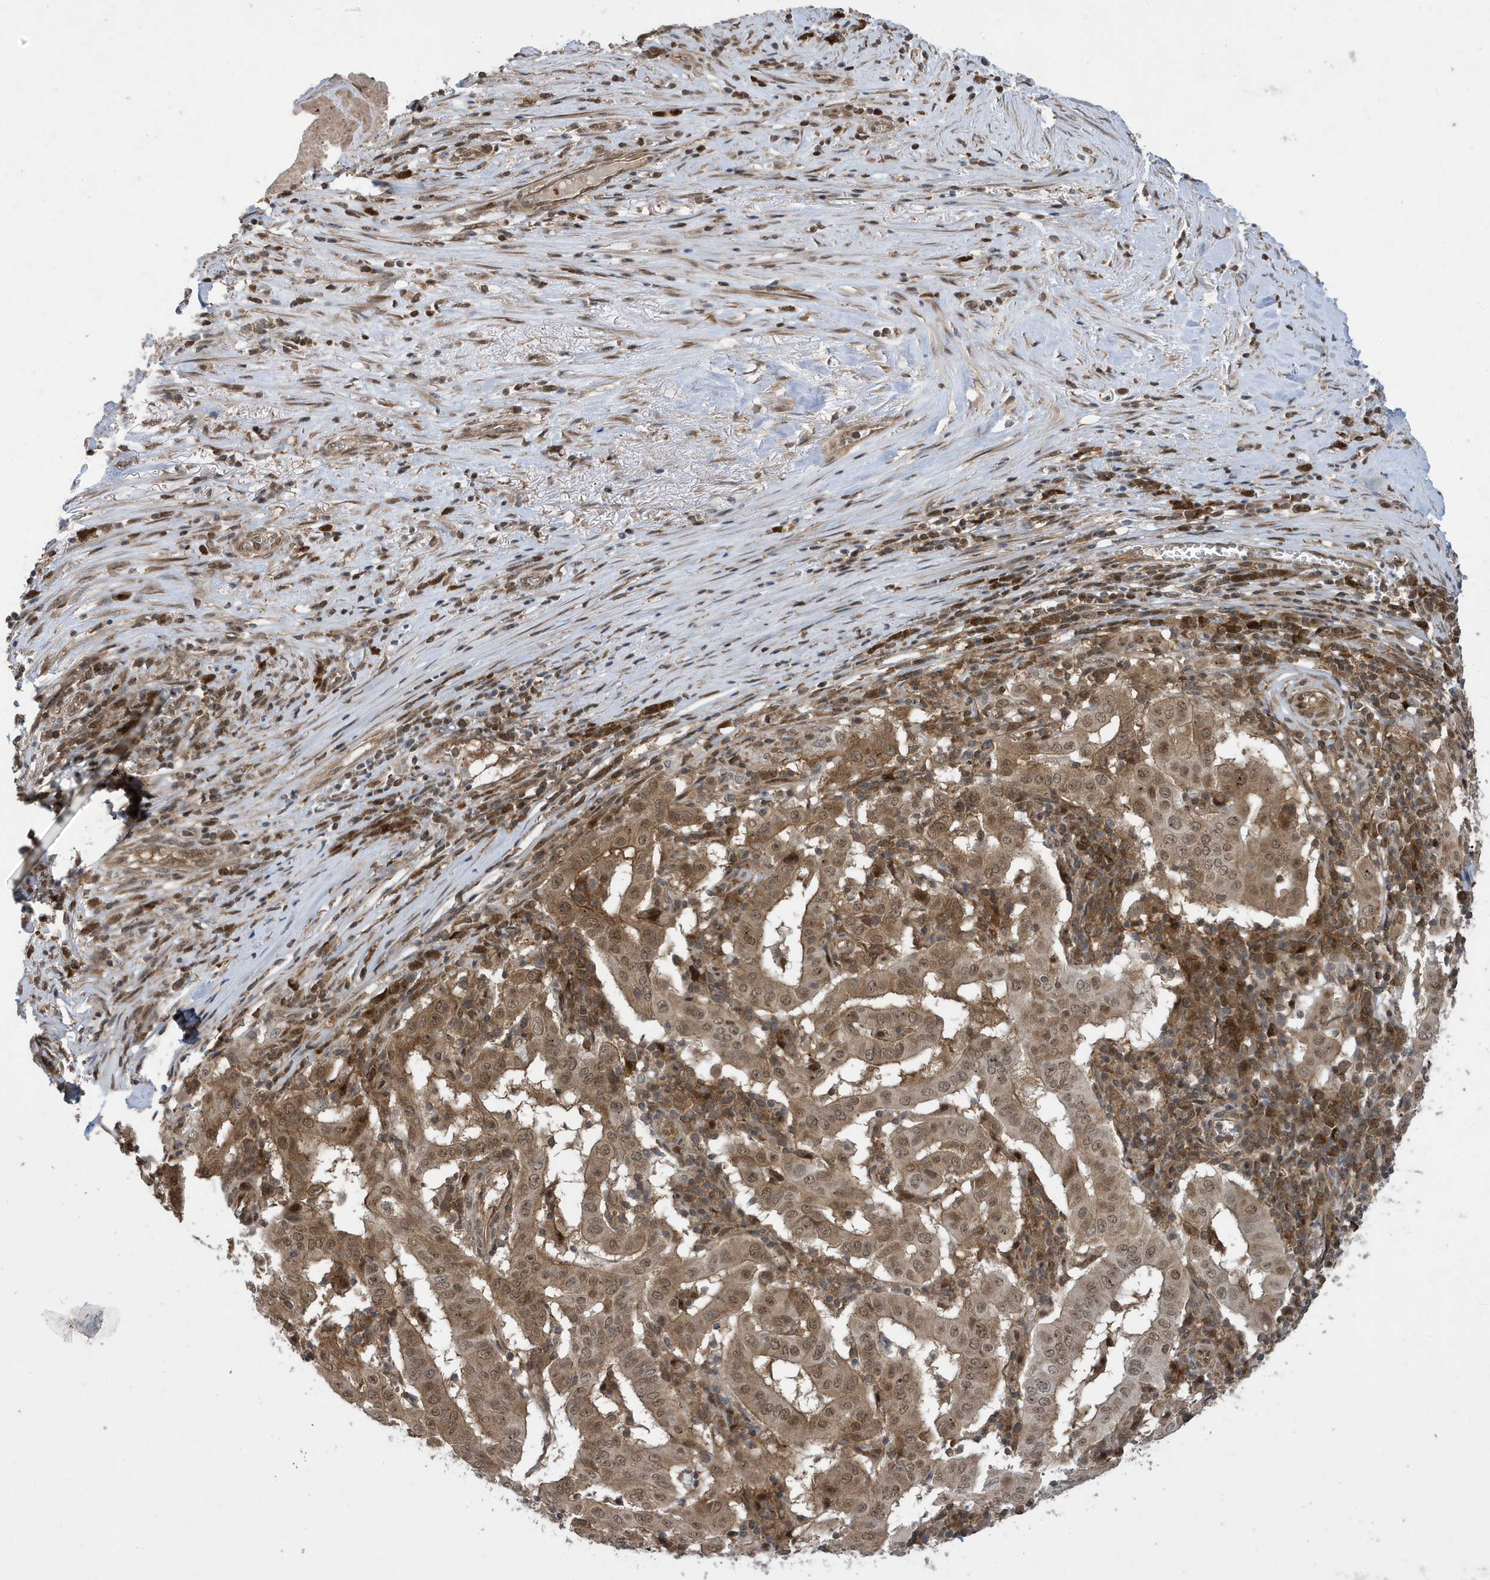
{"staining": {"intensity": "moderate", "quantity": ">75%", "location": "cytoplasmic/membranous,nuclear"}, "tissue": "pancreatic cancer", "cell_type": "Tumor cells", "image_type": "cancer", "snomed": [{"axis": "morphology", "description": "Adenocarcinoma, NOS"}, {"axis": "topography", "description": "Pancreas"}], "caption": "Adenocarcinoma (pancreatic) tissue reveals moderate cytoplasmic/membranous and nuclear expression in about >75% of tumor cells, visualized by immunohistochemistry.", "gene": "UBQLN1", "patient": {"sex": "male", "age": 63}}